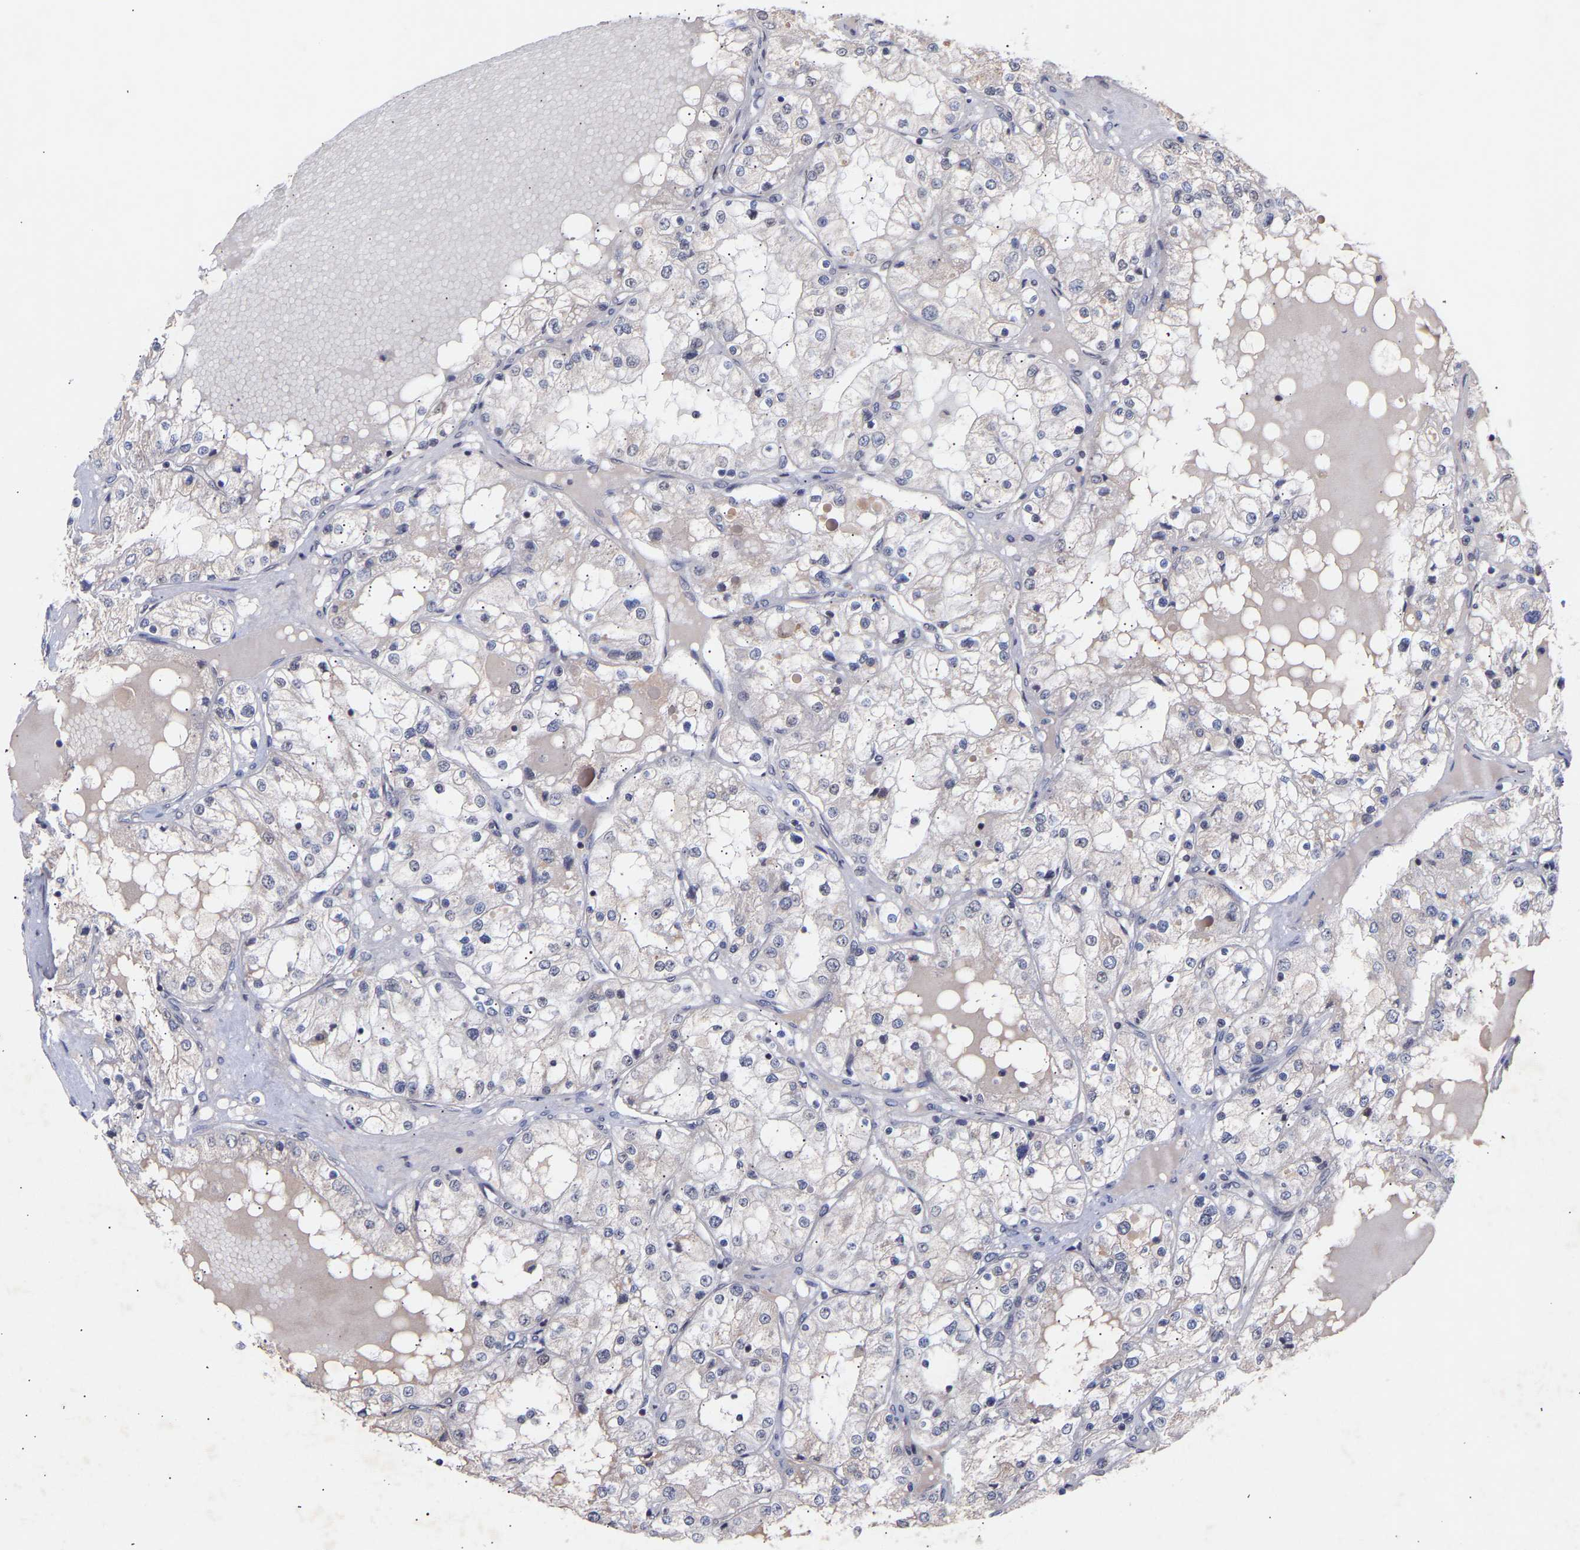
{"staining": {"intensity": "negative", "quantity": "none", "location": "none"}, "tissue": "renal cancer", "cell_type": "Tumor cells", "image_type": "cancer", "snomed": [{"axis": "morphology", "description": "Adenocarcinoma, NOS"}, {"axis": "topography", "description": "Kidney"}], "caption": "This is an IHC histopathology image of human renal cancer (adenocarcinoma). There is no staining in tumor cells.", "gene": "RBM15", "patient": {"sex": "male", "age": 68}}